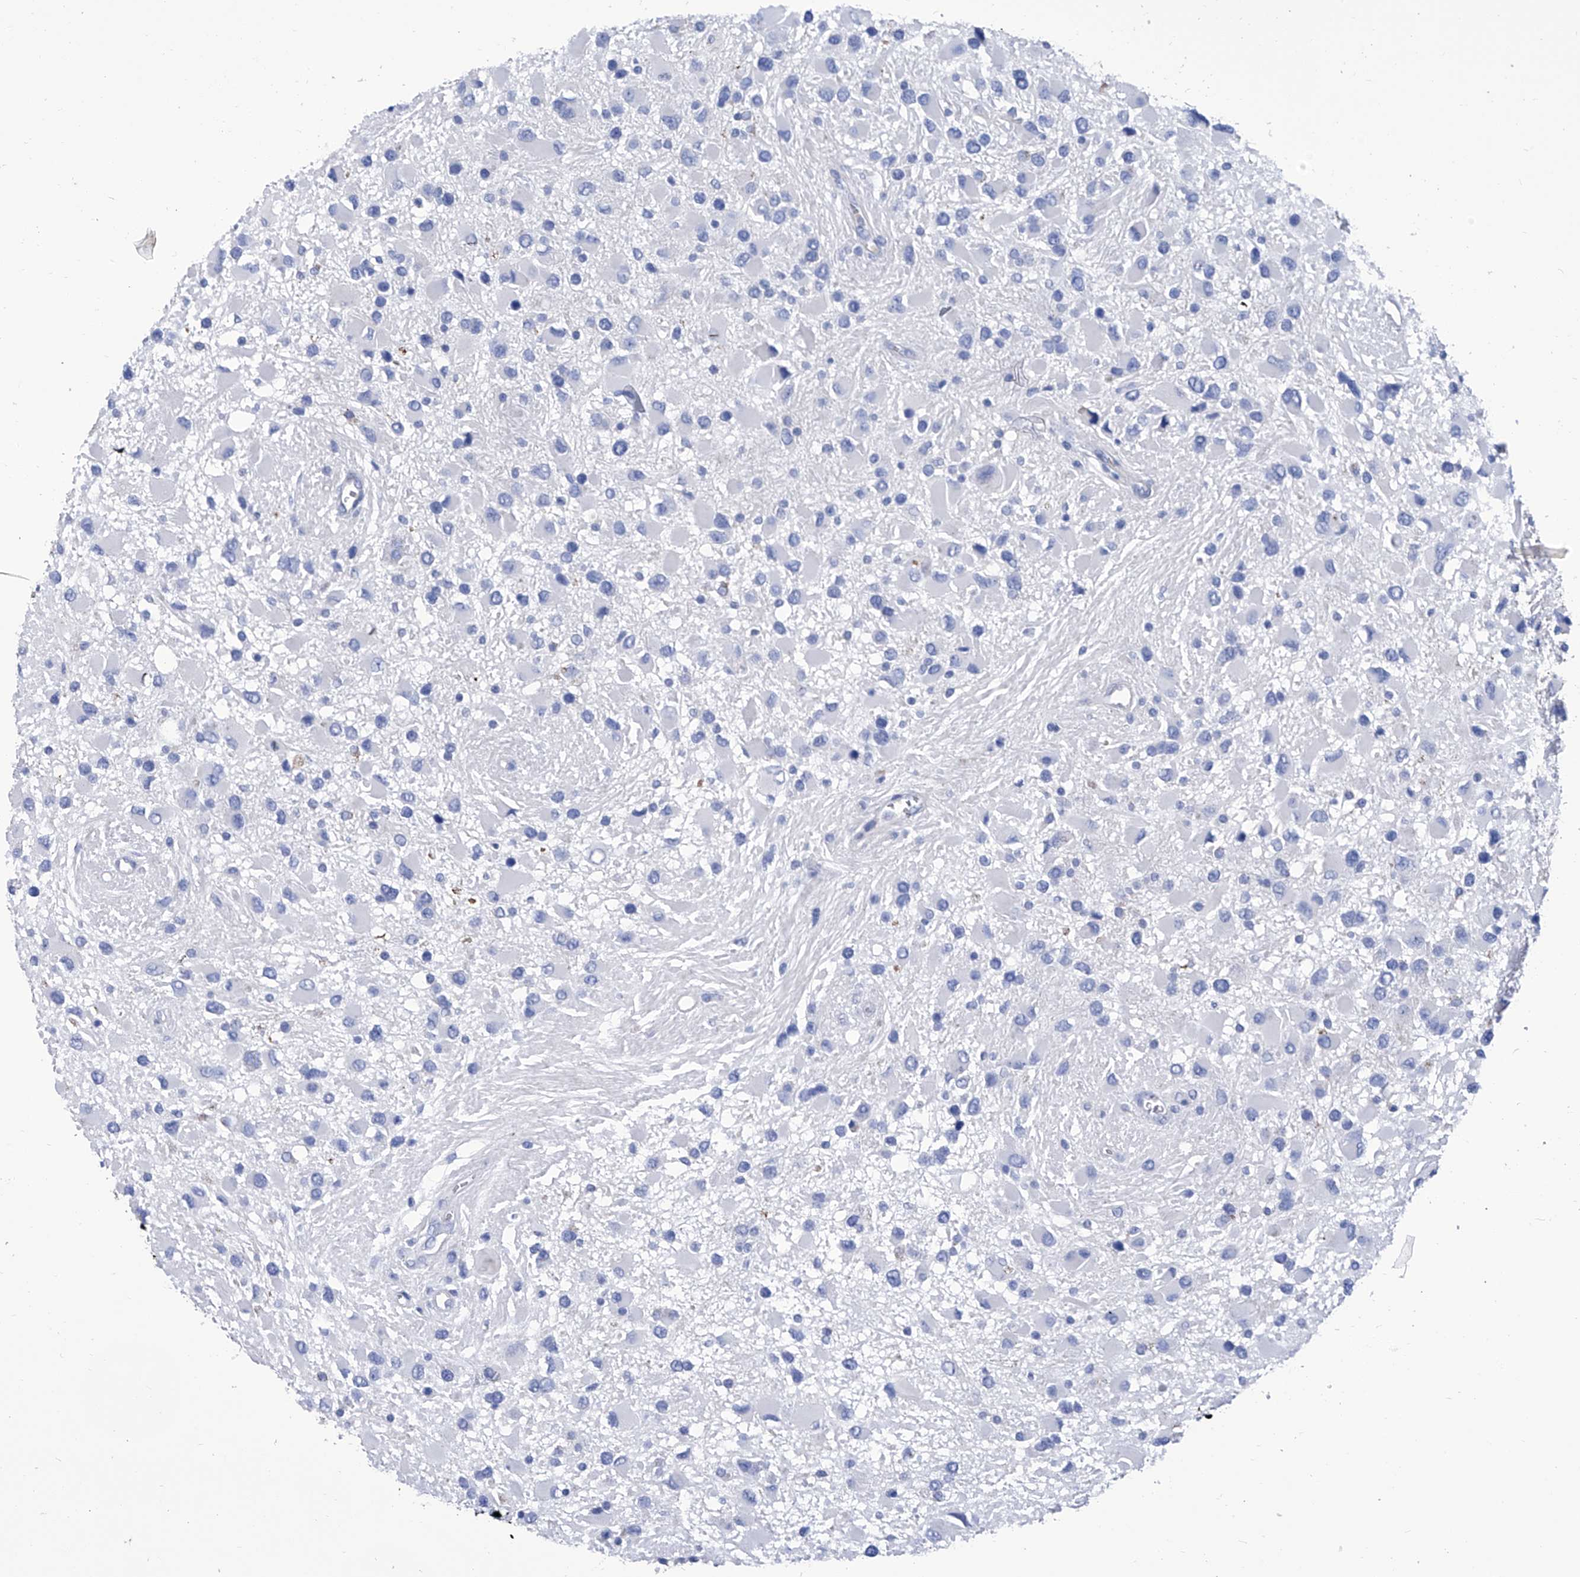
{"staining": {"intensity": "negative", "quantity": "none", "location": "none"}, "tissue": "glioma", "cell_type": "Tumor cells", "image_type": "cancer", "snomed": [{"axis": "morphology", "description": "Glioma, malignant, High grade"}, {"axis": "topography", "description": "Brain"}], "caption": "Human malignant glioma (high-grade) stained for a protein using IHC exhibits no positivity in tumor cells.", "gene": "SMS", "patient": {"sex": "male", "age": 53}}